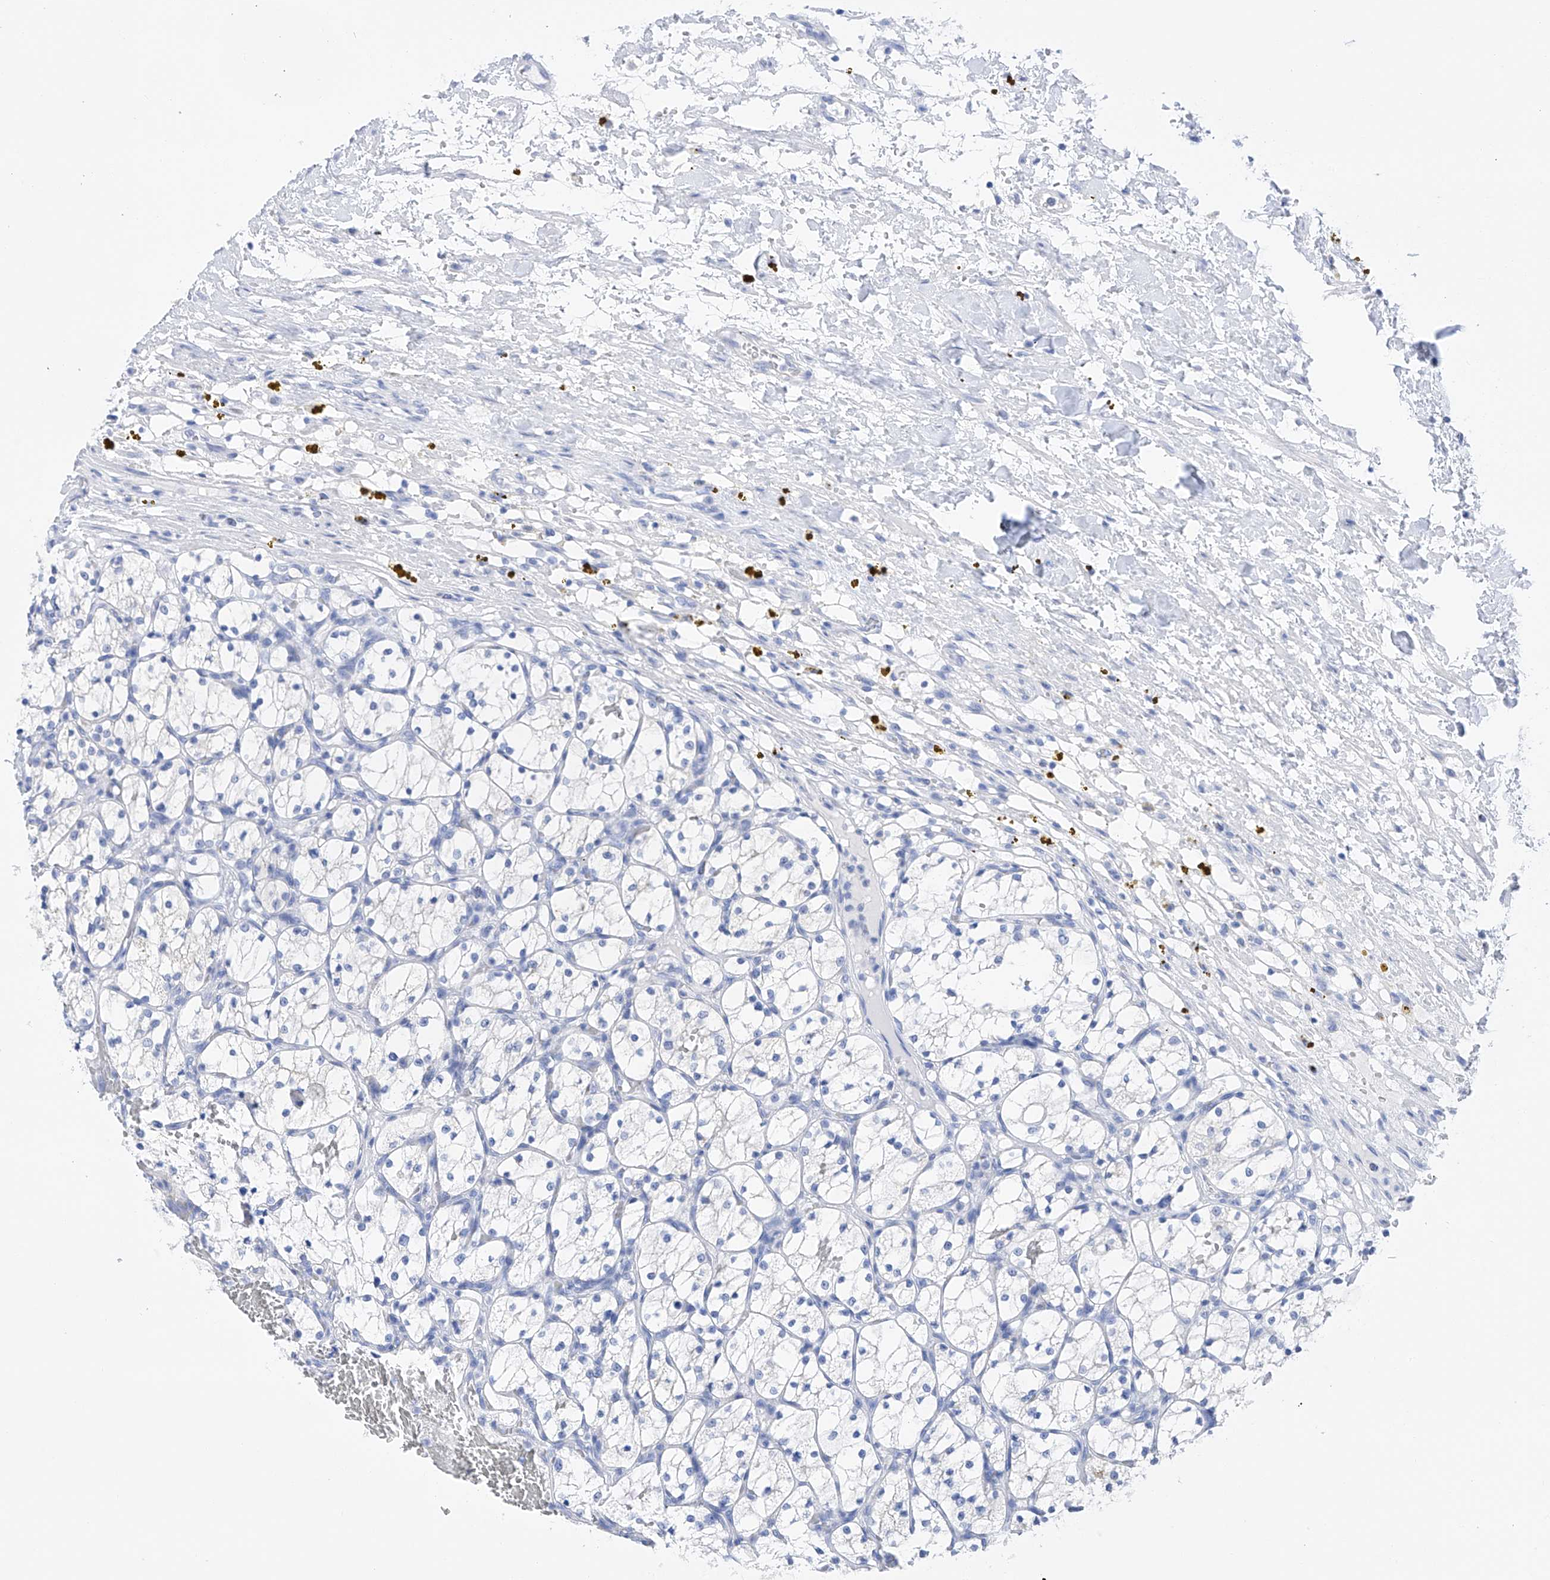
{"staining": {"intensity": "negative", "quantity": "none", "location": "none"}, "tissue": "renal cancer", "cell_type": "Tumor cells", "image_type": "cancer", "snomed": [{"axis": "morphology", "description": "Adenocarcinoma, NOS"}, {"axis": "topography", "description": "Kidney"}], "caption": "The immunohistochemistry (IHC) photomicrograph has no significant staining in tumor cells of renal cancer (adenocarcinoma) tissue.", "gene": "FLG", "patient": {"sex": "female", "age": 69}}